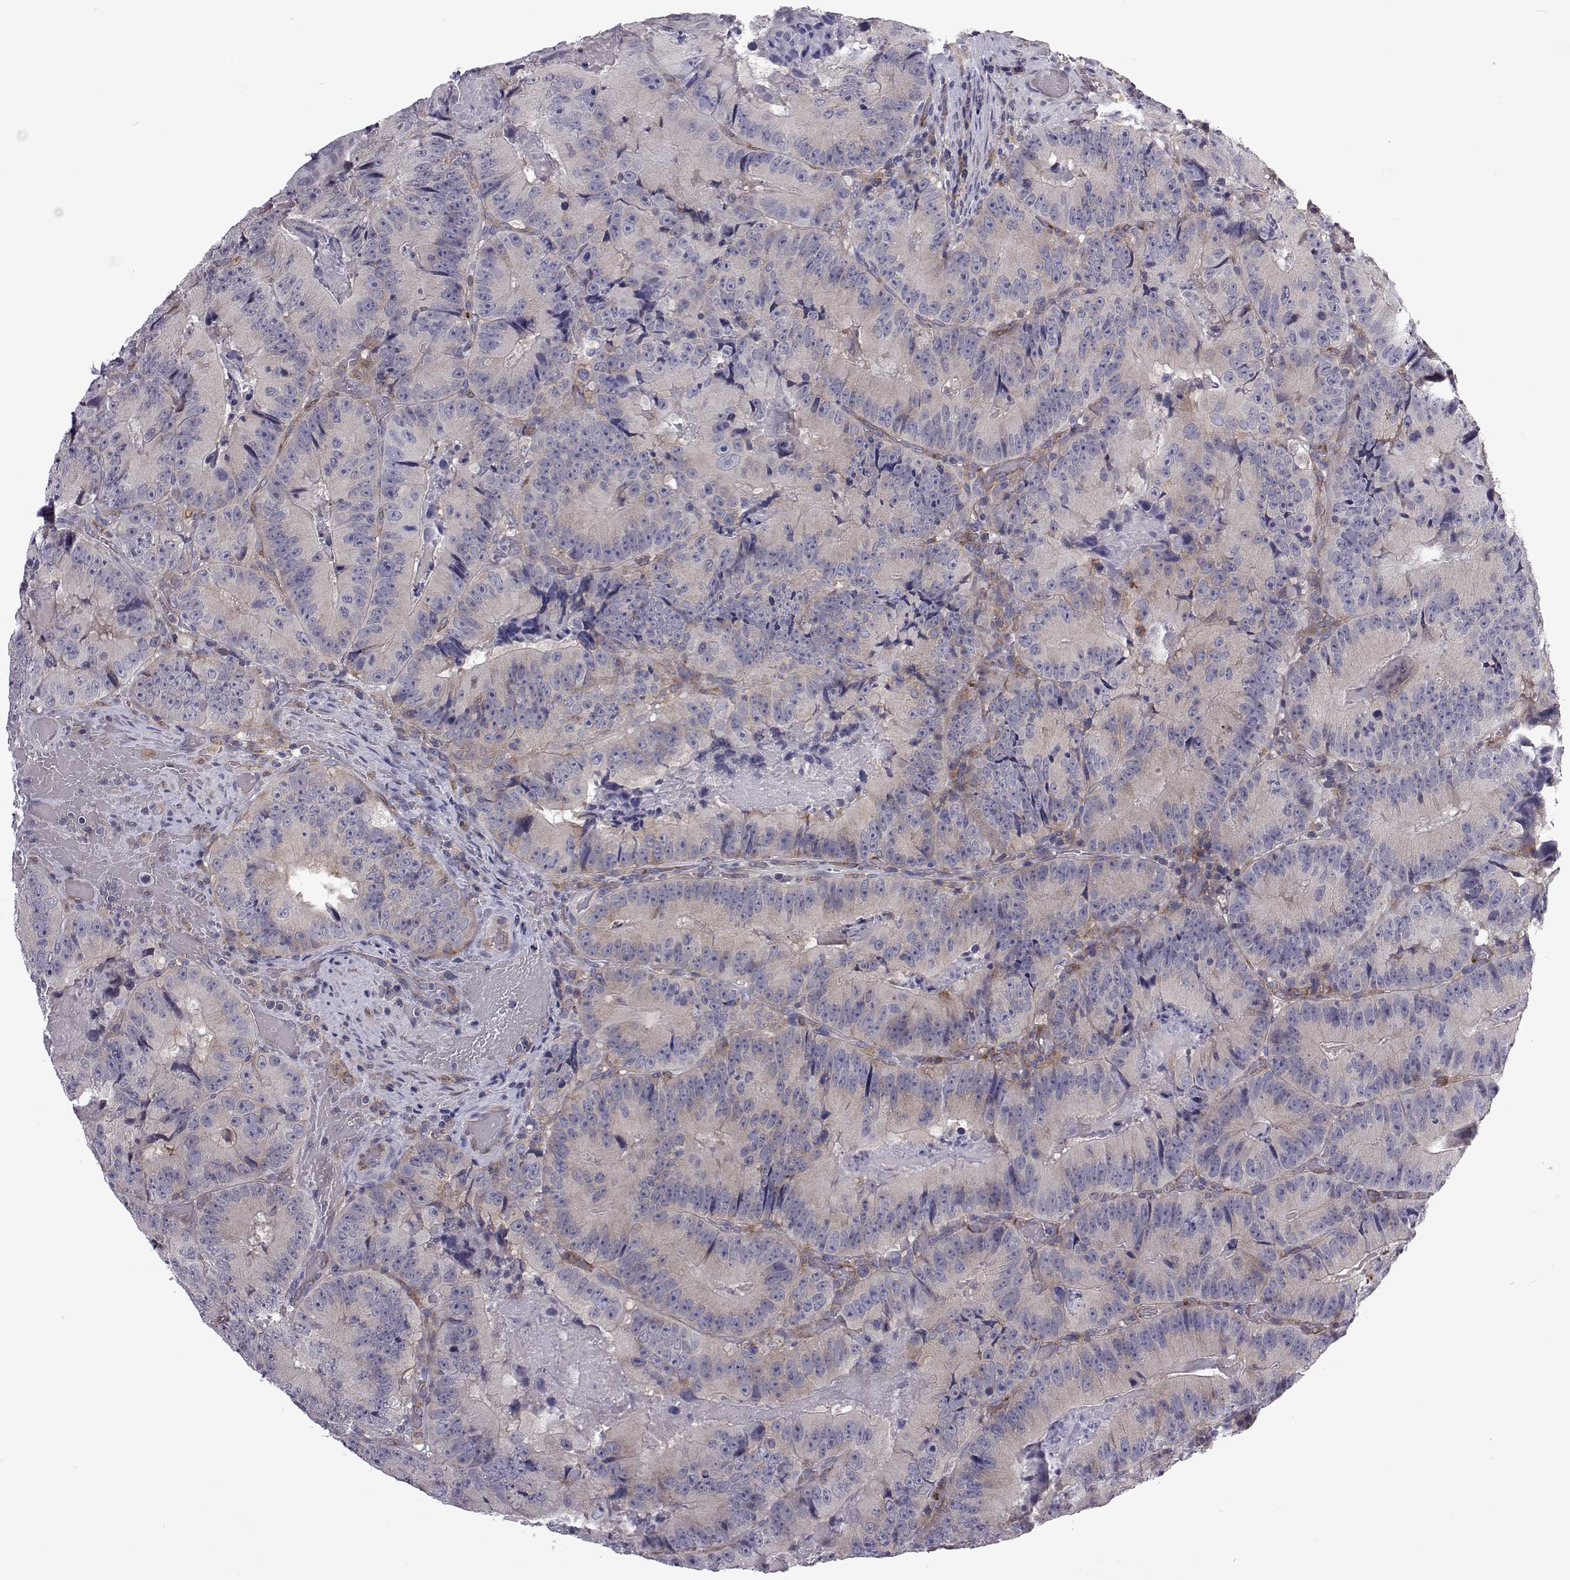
{"staining": {"intensity": "negative", "quantity": "none", "location": "none"}, "tissue": "colorectal cancer", "cell_type": "Tumor cells", "image_type": "cancer", "snomed": [{"axis": "morphology", "description": "Adenocarcinoma, NOS"}, {"axis": "topography", "description": "Colon"}], "caption": "Immunohistochemistry micrograph of human colorectal cancer stained for a protein (brown), which shows no staining in tumor cells.", "gene": "TCF15", "patient": {"sex": "female", "age": 86}}